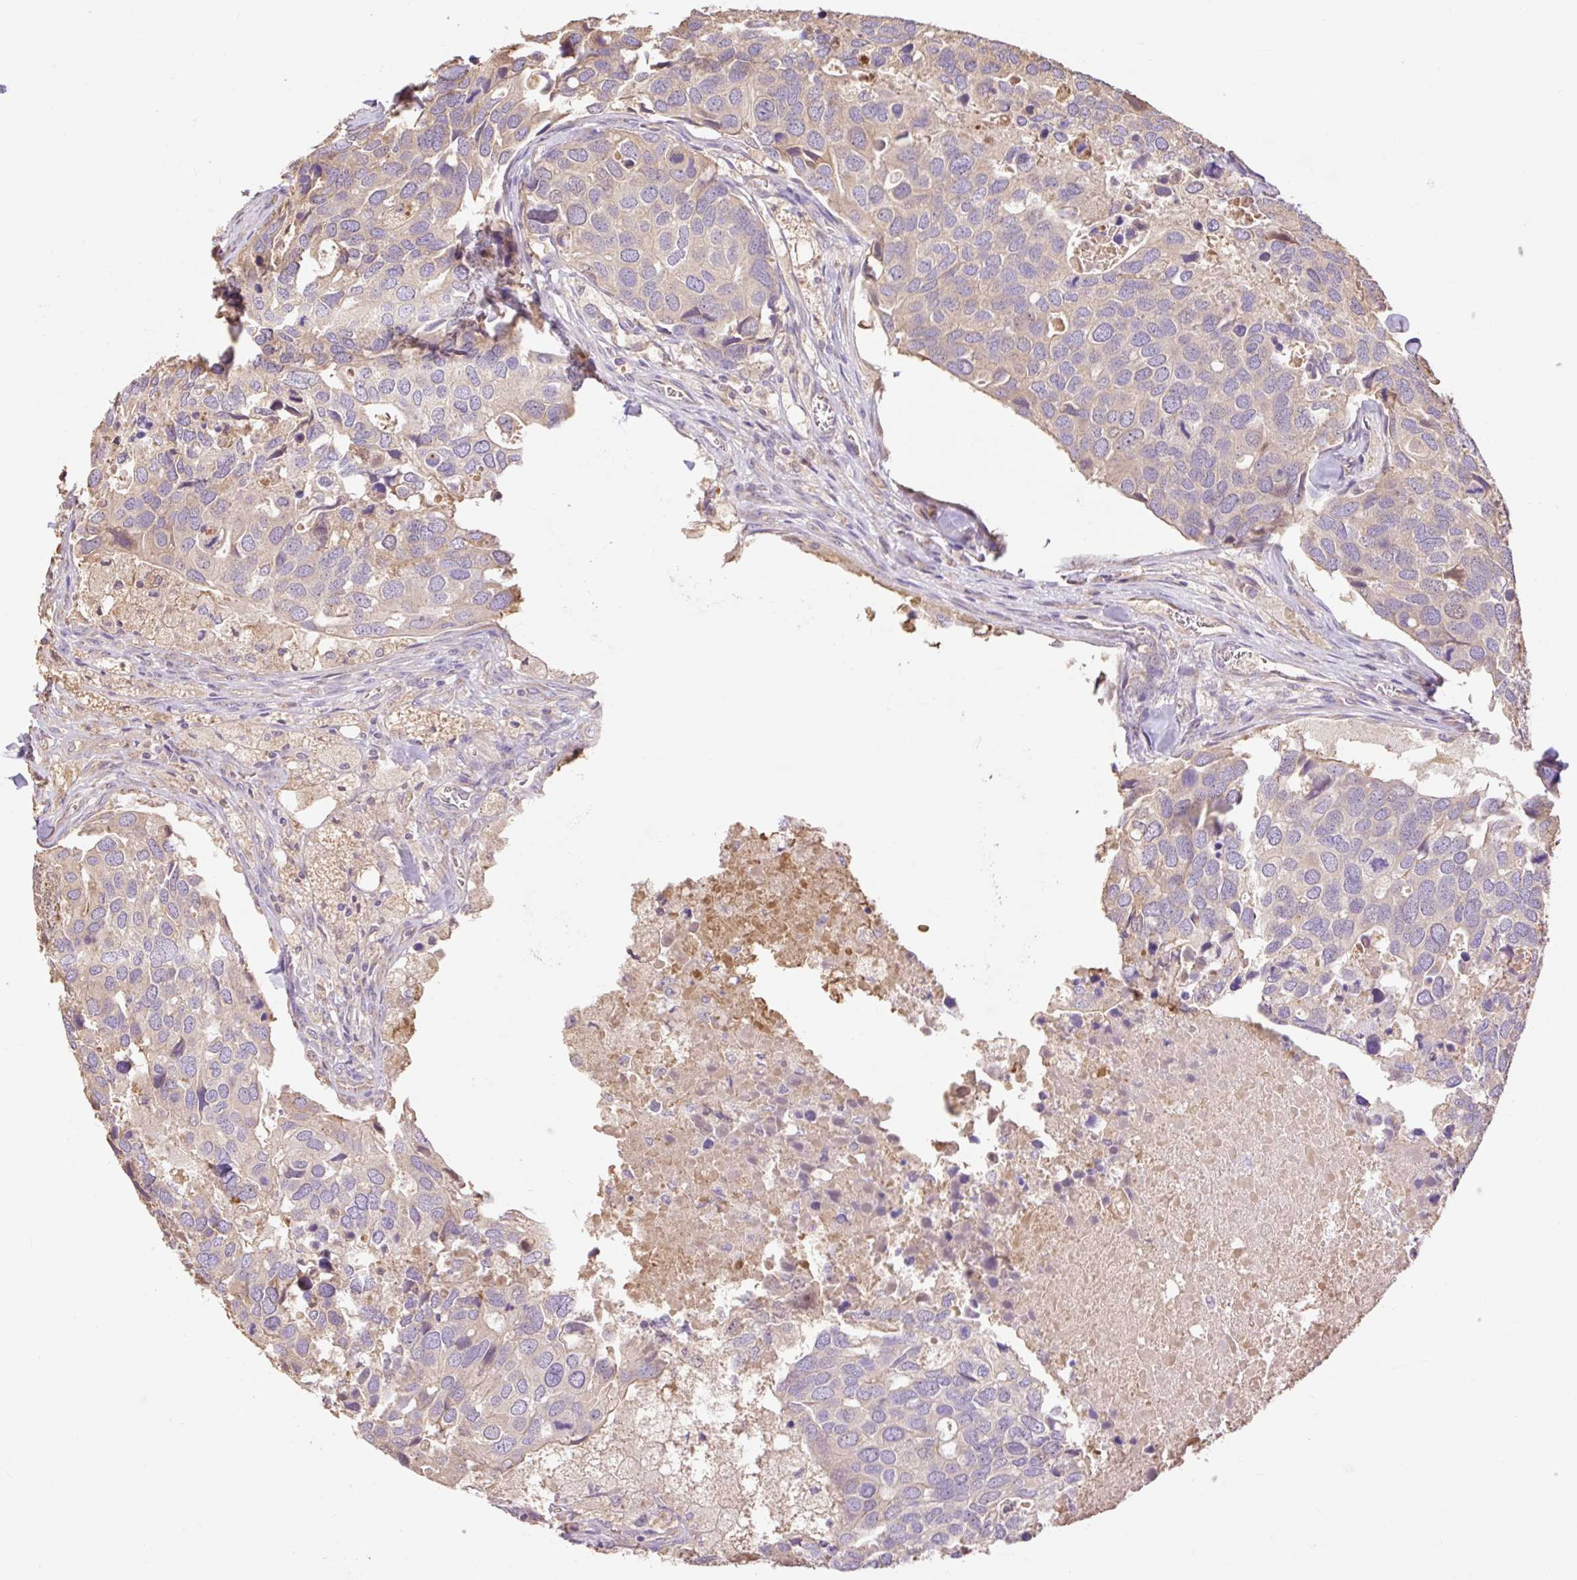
{"staining": {"intensity": "weak", "quantity": "25%-75%", "location": "cytoplasmic/membranous"}, "tissue": "breast cancer", "cell_type": "Tumor cells", "image_type": "cancer", "snomed": [{"axis": "morphology", "description": "Duct carcinoma"}, {"axis": "topography", "description": "Breast"}], "caption": "This is a micrograph of immunohistochemistry staining of breast intraductal carcinoma, which shows weak positivity in the cytoplasmic/membranous of tumor cells.", "gene": "DESI1", "patient": {"sex": "female", "age": 83}}